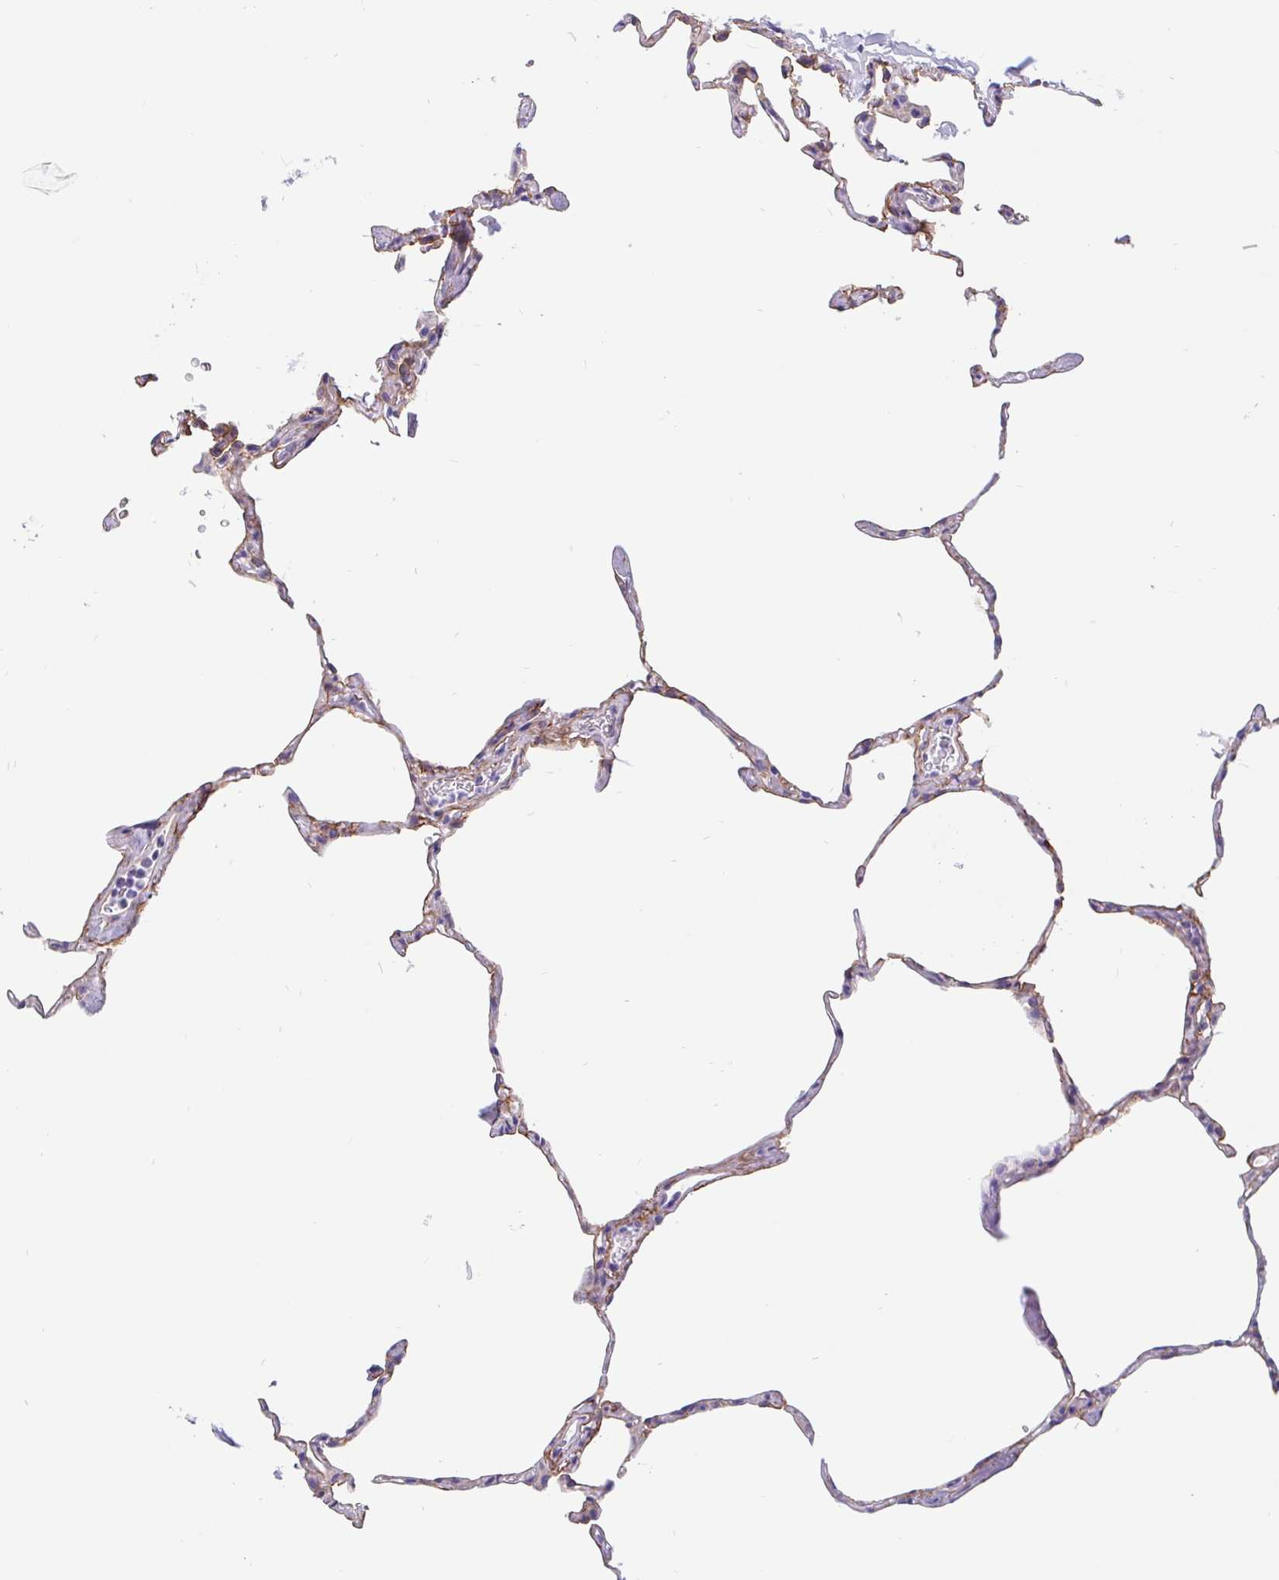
{"staining": {"intensity": "moderate", "quantity": "25%-75%", "location": "cytoplasmic/membranous"}, "tissue": "lung", "cell_type": "Alveolar cells", "image_type": "normal", "snomed": [{"axis": "morphology", "description": "Normal tissue, NOS"}, {"axis": "topography", "description": "Lung"}], "caption": "A micrograph of lung stained for a protein demonstrates moderate cytoplasmic/membranous brown staining in alveolar cells. The protein is shown in brown color, while the nuclei are stained blue.", "gene": "LIMCH1", "patient": {"sex": "male", "age": 65}}